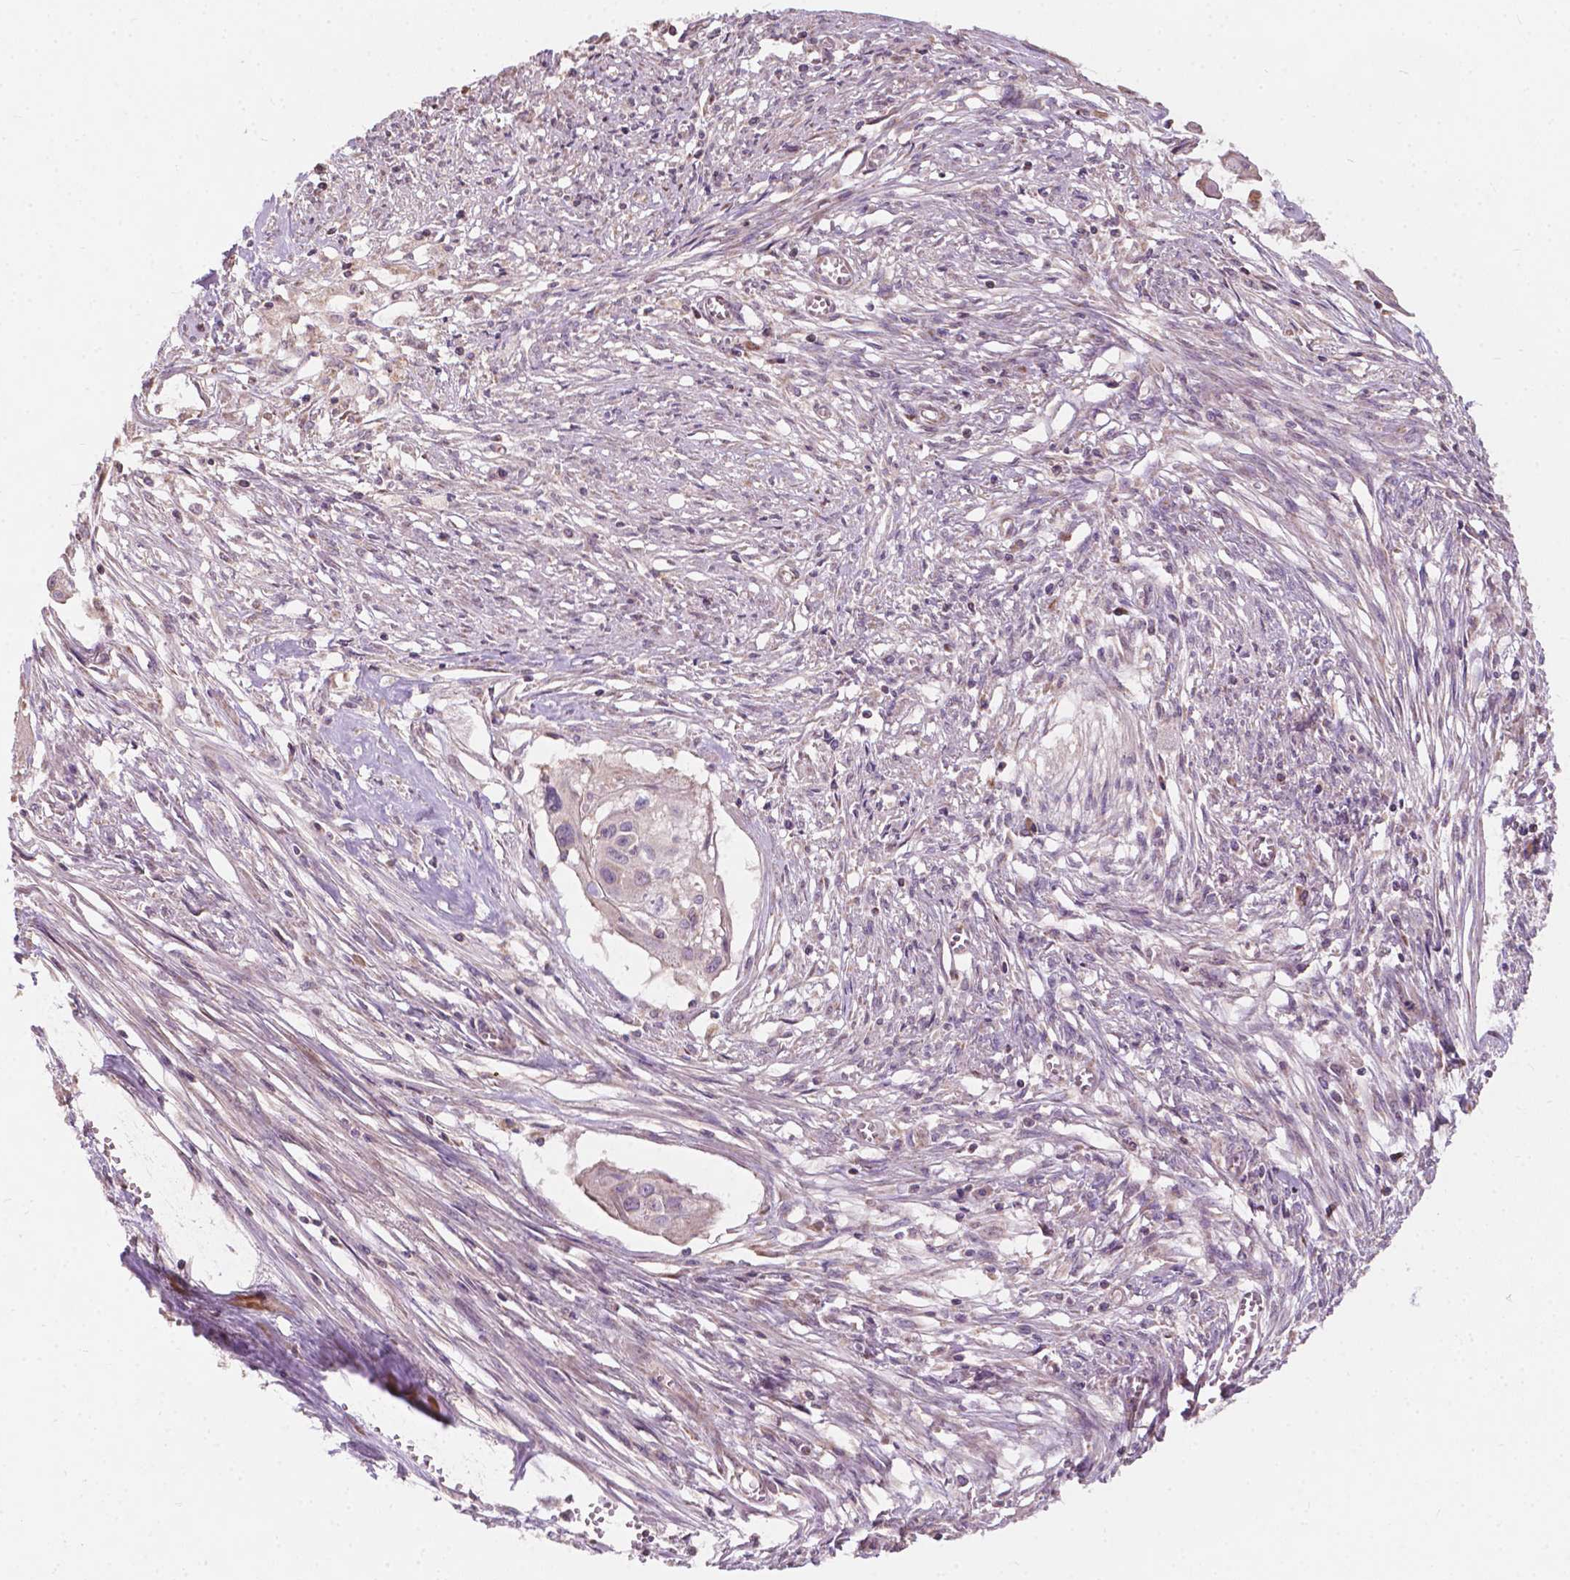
{"staining": {"intensity": "negative", "quantity": "none", "location": "none"}, "tissue": "cervical cancer", "cell_type": "Tumor cells", "image_type": "cancer", "snomed": [{"axis": "morphology", "description": "Squamous cell carcinoma, NOS"}, {"axis": "topography", "description": "Cervix"}], "caption": "An immunohistochemistry (IHC) photomicrograph of squamous cell carcinoma (cervical) is shown. There is no staining in tumor cells of squamous cell carcinoma (cervical).", "gene": "NDUFA10", "patient": {"sex": "female", "age": 49}}